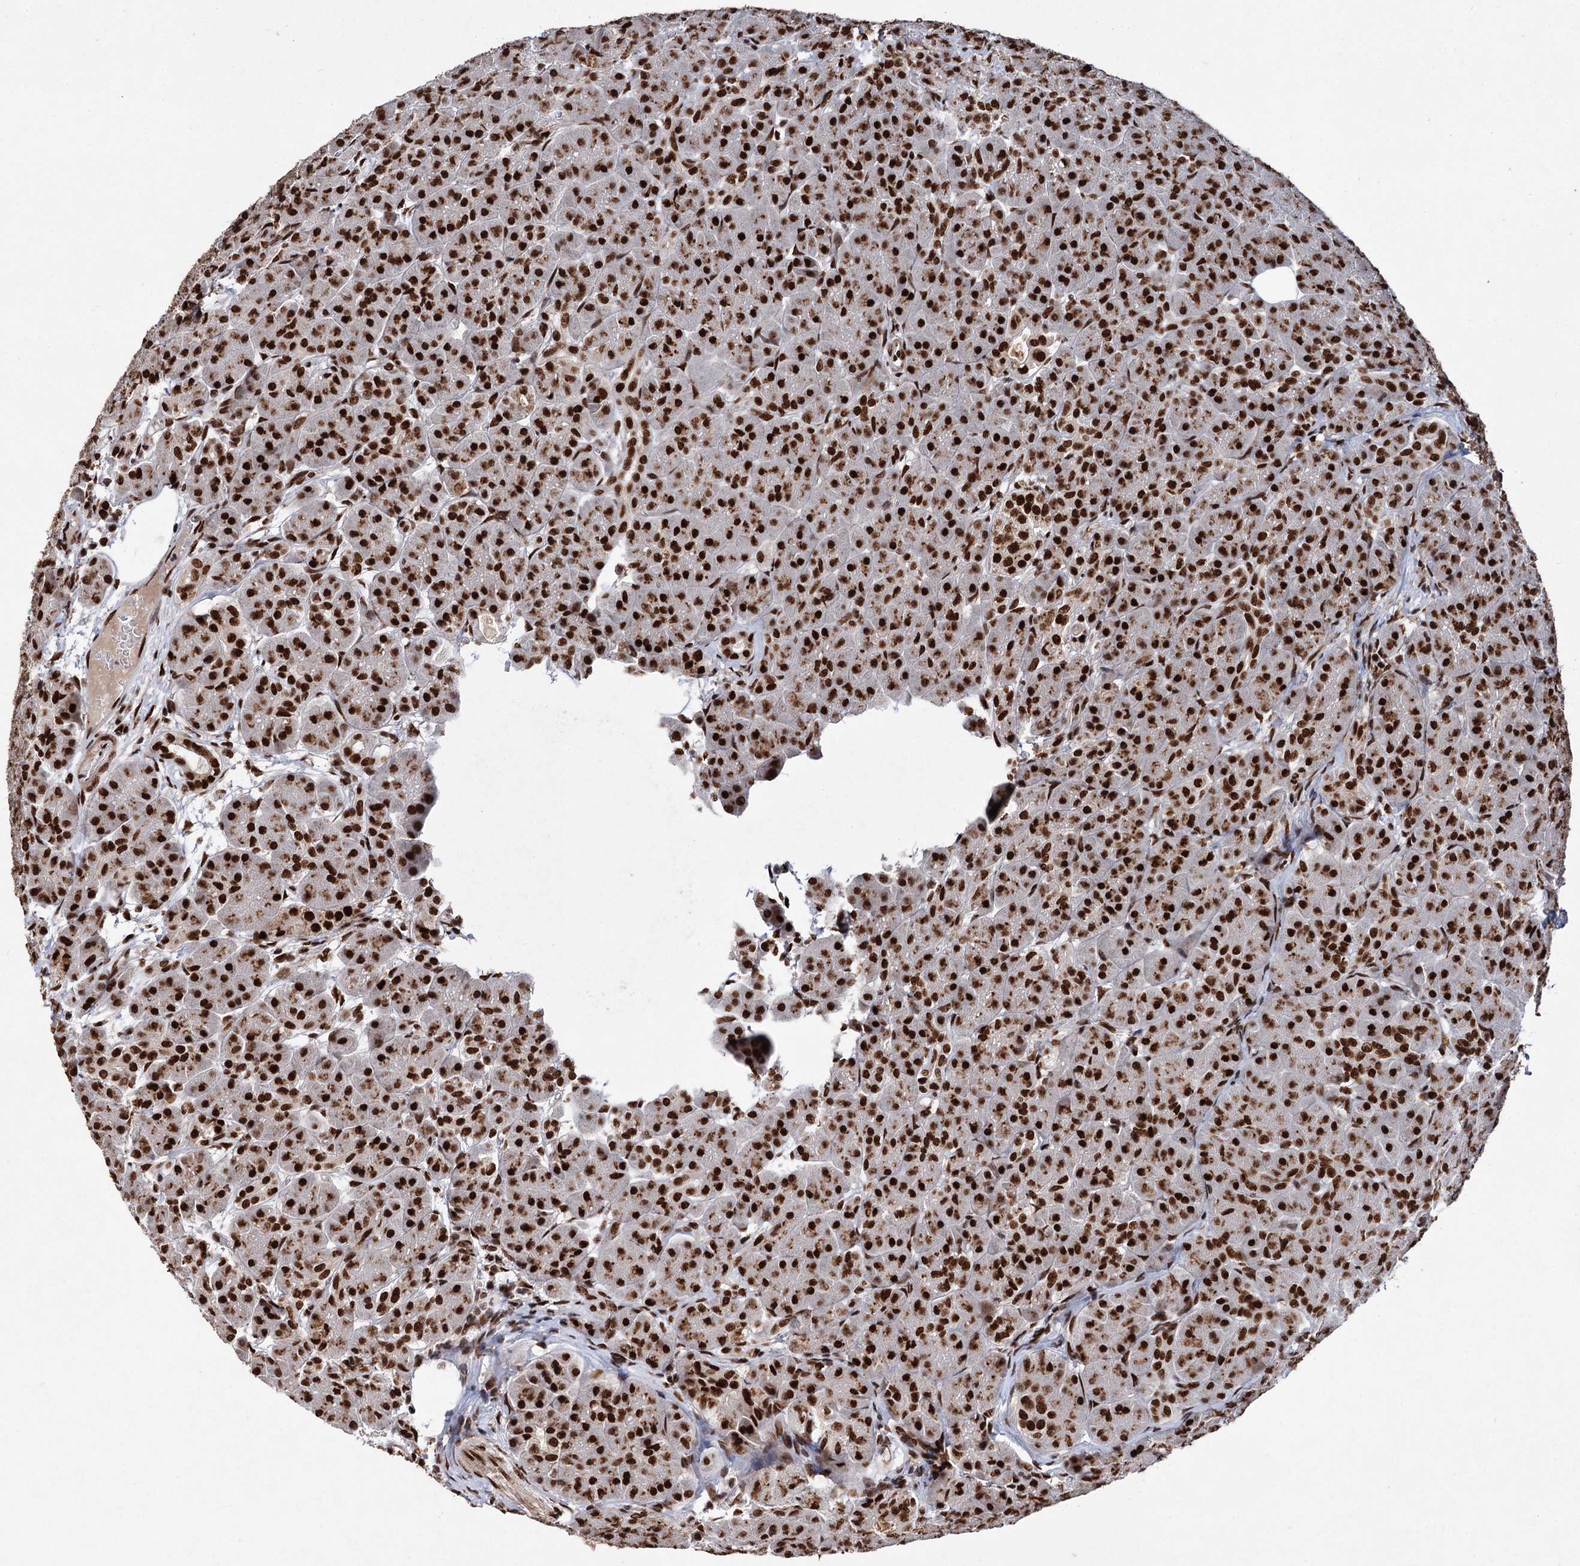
{"staining": {"intensity": "strong", "quantity": ">75%", "location": "nuclear"}, "tissue": "pancreas", "cell_type": "Exocrine glandular cells", "image_type": "normal", "snomed": [{"axis": "morphology", "description": "Normal tissue, NOS"}, {"axis": "topography", "description": "Pancreas"}], "caption": "Protein analysis of benign pancreas exhibits strong nuclear staining in about >75% of exocrine glandular cells. Using DAB (3,3'-diaminobenzidine) (brown) and hematoxylin (blue) stains, captured at high magnification using brightfield microscopy.", "gene": "MATR3", "patient": {"sex": "male", "age": 63}}